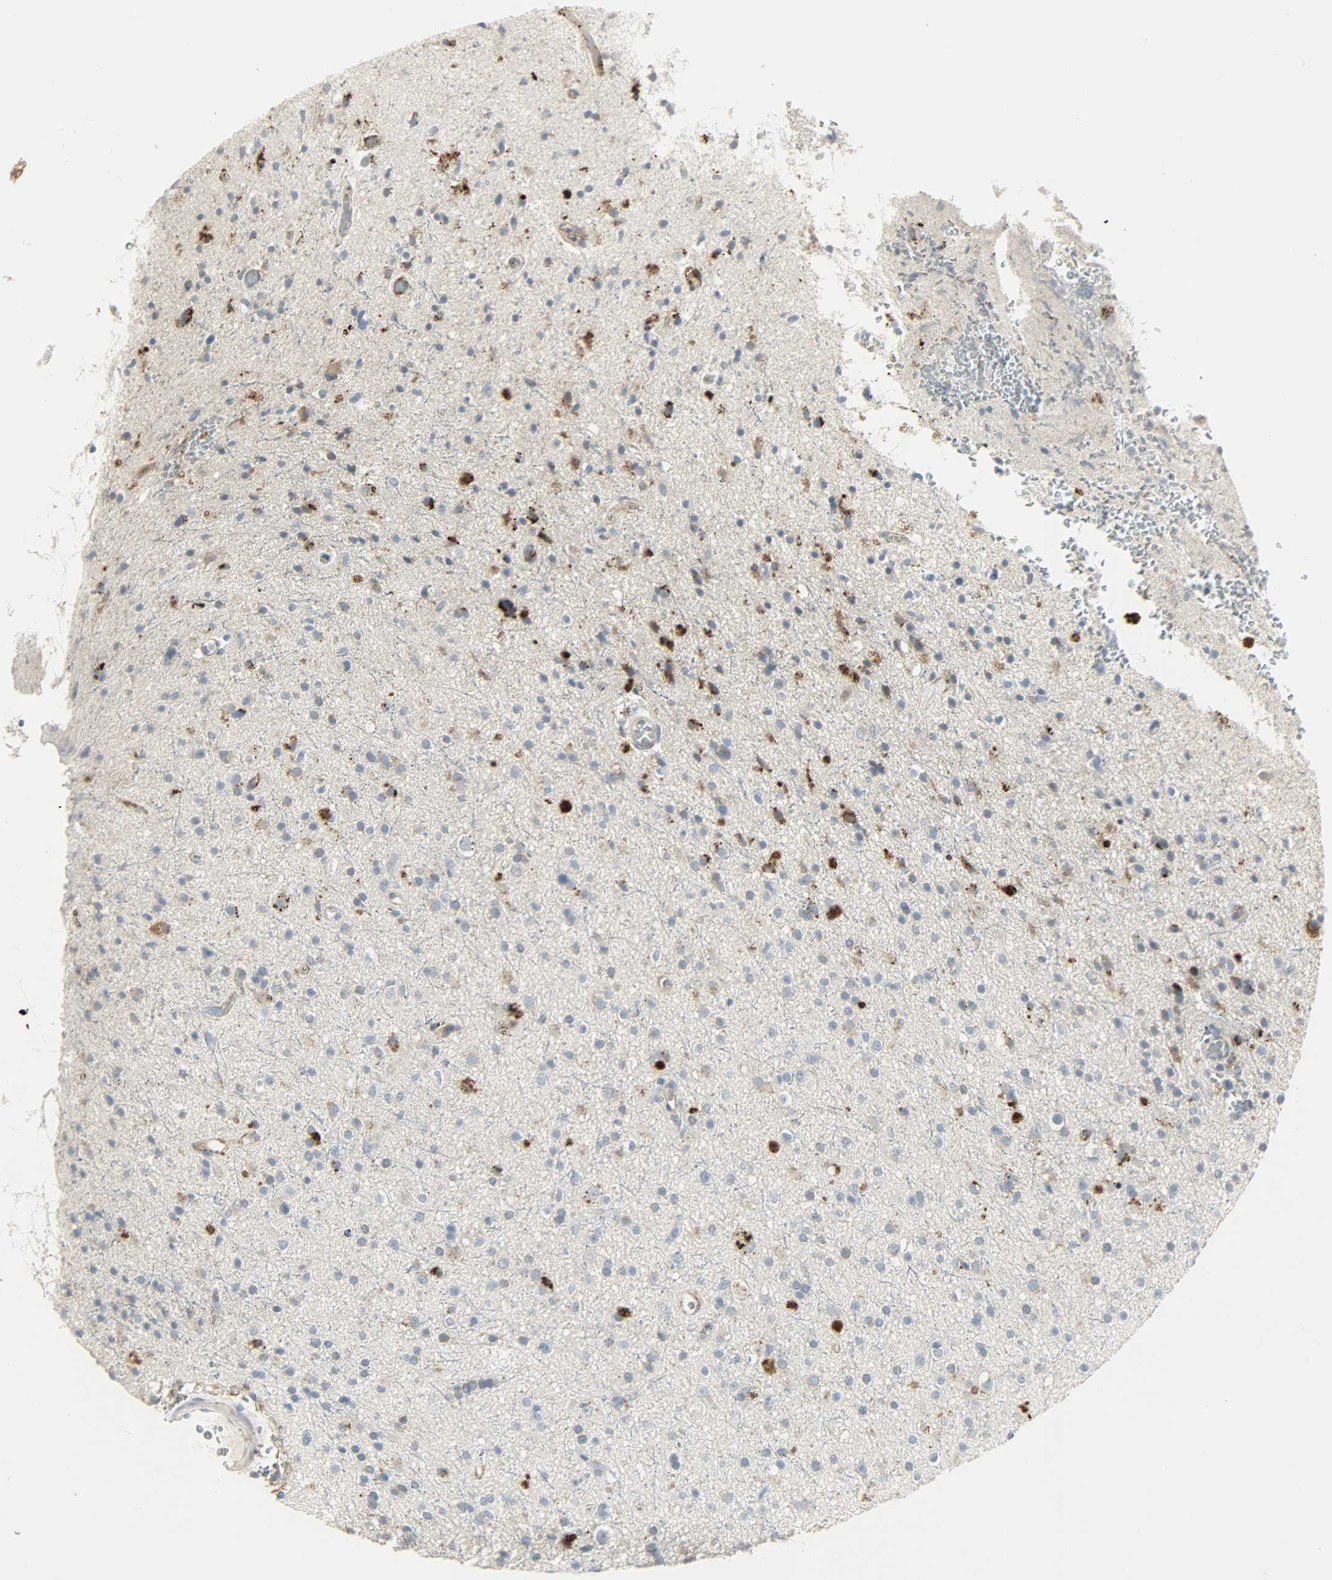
{"staining": {"intensity": "strong", "quantity": "<25%", "location": "cytoplasmic/membranous"}, "tissue": "glioma", "cell_type": "Tumor cells", "image_type": "cancer", "snomed": [{"axis": "morphology", "description": "Glioma, malignant, High grade"}, {"axis": "topography", "description": "Brain"}], "caption": "Glioma stained with a brown dye reveals strong cytoplasmic/membranous positive expression in approximately <25% of tumor cells.", "gene": "ENPEP", "patient": {"sex": "male", "age": 33}}